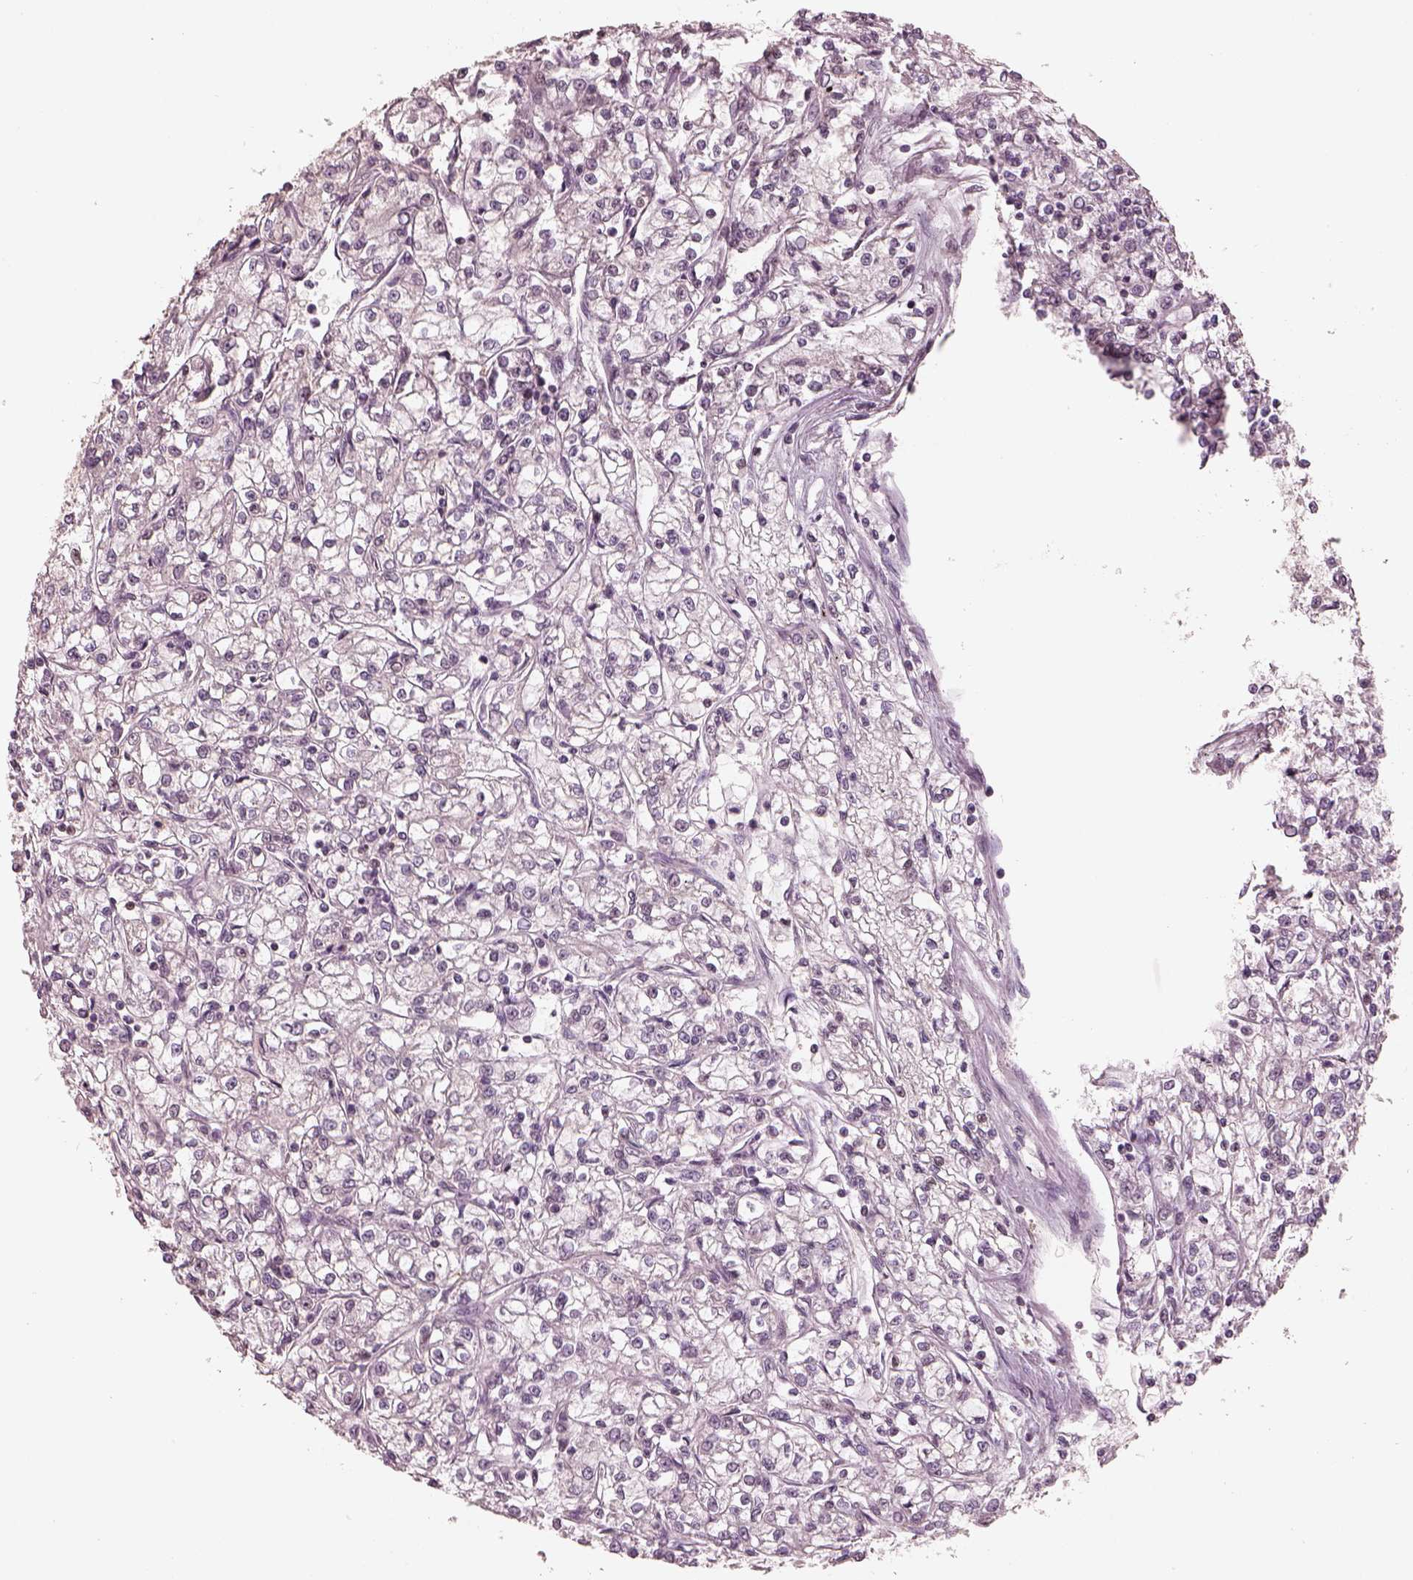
{"staining": {"intensity": "negative", "quantity": "none", "location": "none"}, "tissue": "renal cancer", "cell_type": "Tumor cells", "image_type": "cancer", "snomed": [{"axis": "morphology", "description": "Adenocarcinoma, NOS"}, {"axis": "topography", "description": "Kidney"}], "caption": "Renal adenocarcinoma was stained to show a protein in brown. There is no significant staining in tumor cells. Nuclei are stained in blue.", "gene": "EGR4", "patient": {"sex": "female", "age": 59}}